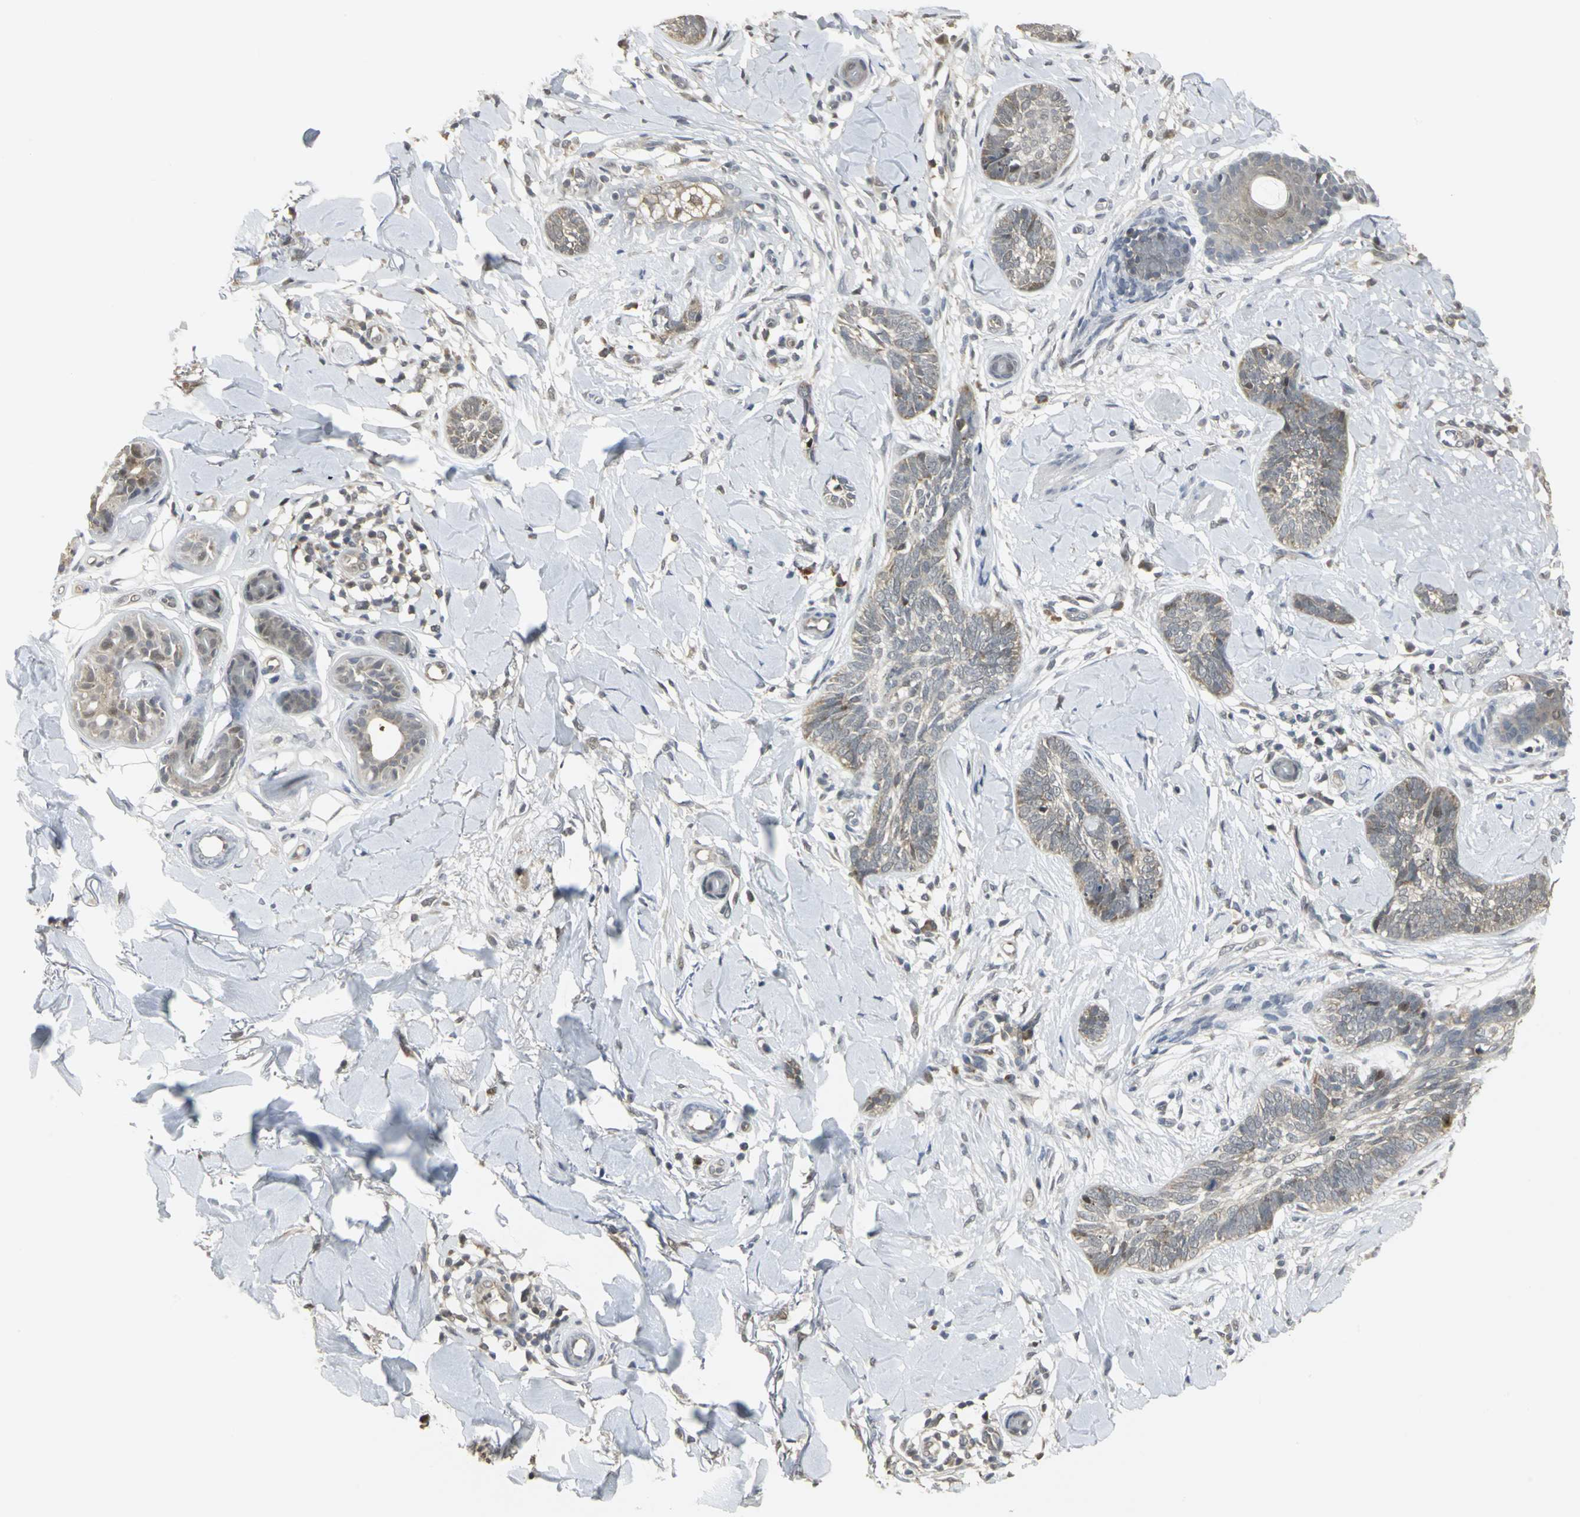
{"staining": {"intensity": "weak", "quantity": ">75%", "location": "cytoplasmic/membranous"}, "tissue": "skin cancer", "cell_type": "Tumor cells", "image_type": "cancer", "snomed": [{"axis": "morphology", "description": "Basal cell carcinoma"}, {"axis": "topography", "description": "Skin"}], "caption": "Immunohistochemical staining of human skin cancer shows weak cytoplasmic/membranous protein positivity in about >75% of tumor cells. The staining was performed using DAB, with brown indicating positive protein expression. Nuclei are stained blue with hematoxylin.", "gene": "PSMC4", "patient": {"sex": "female", "age": 58}}